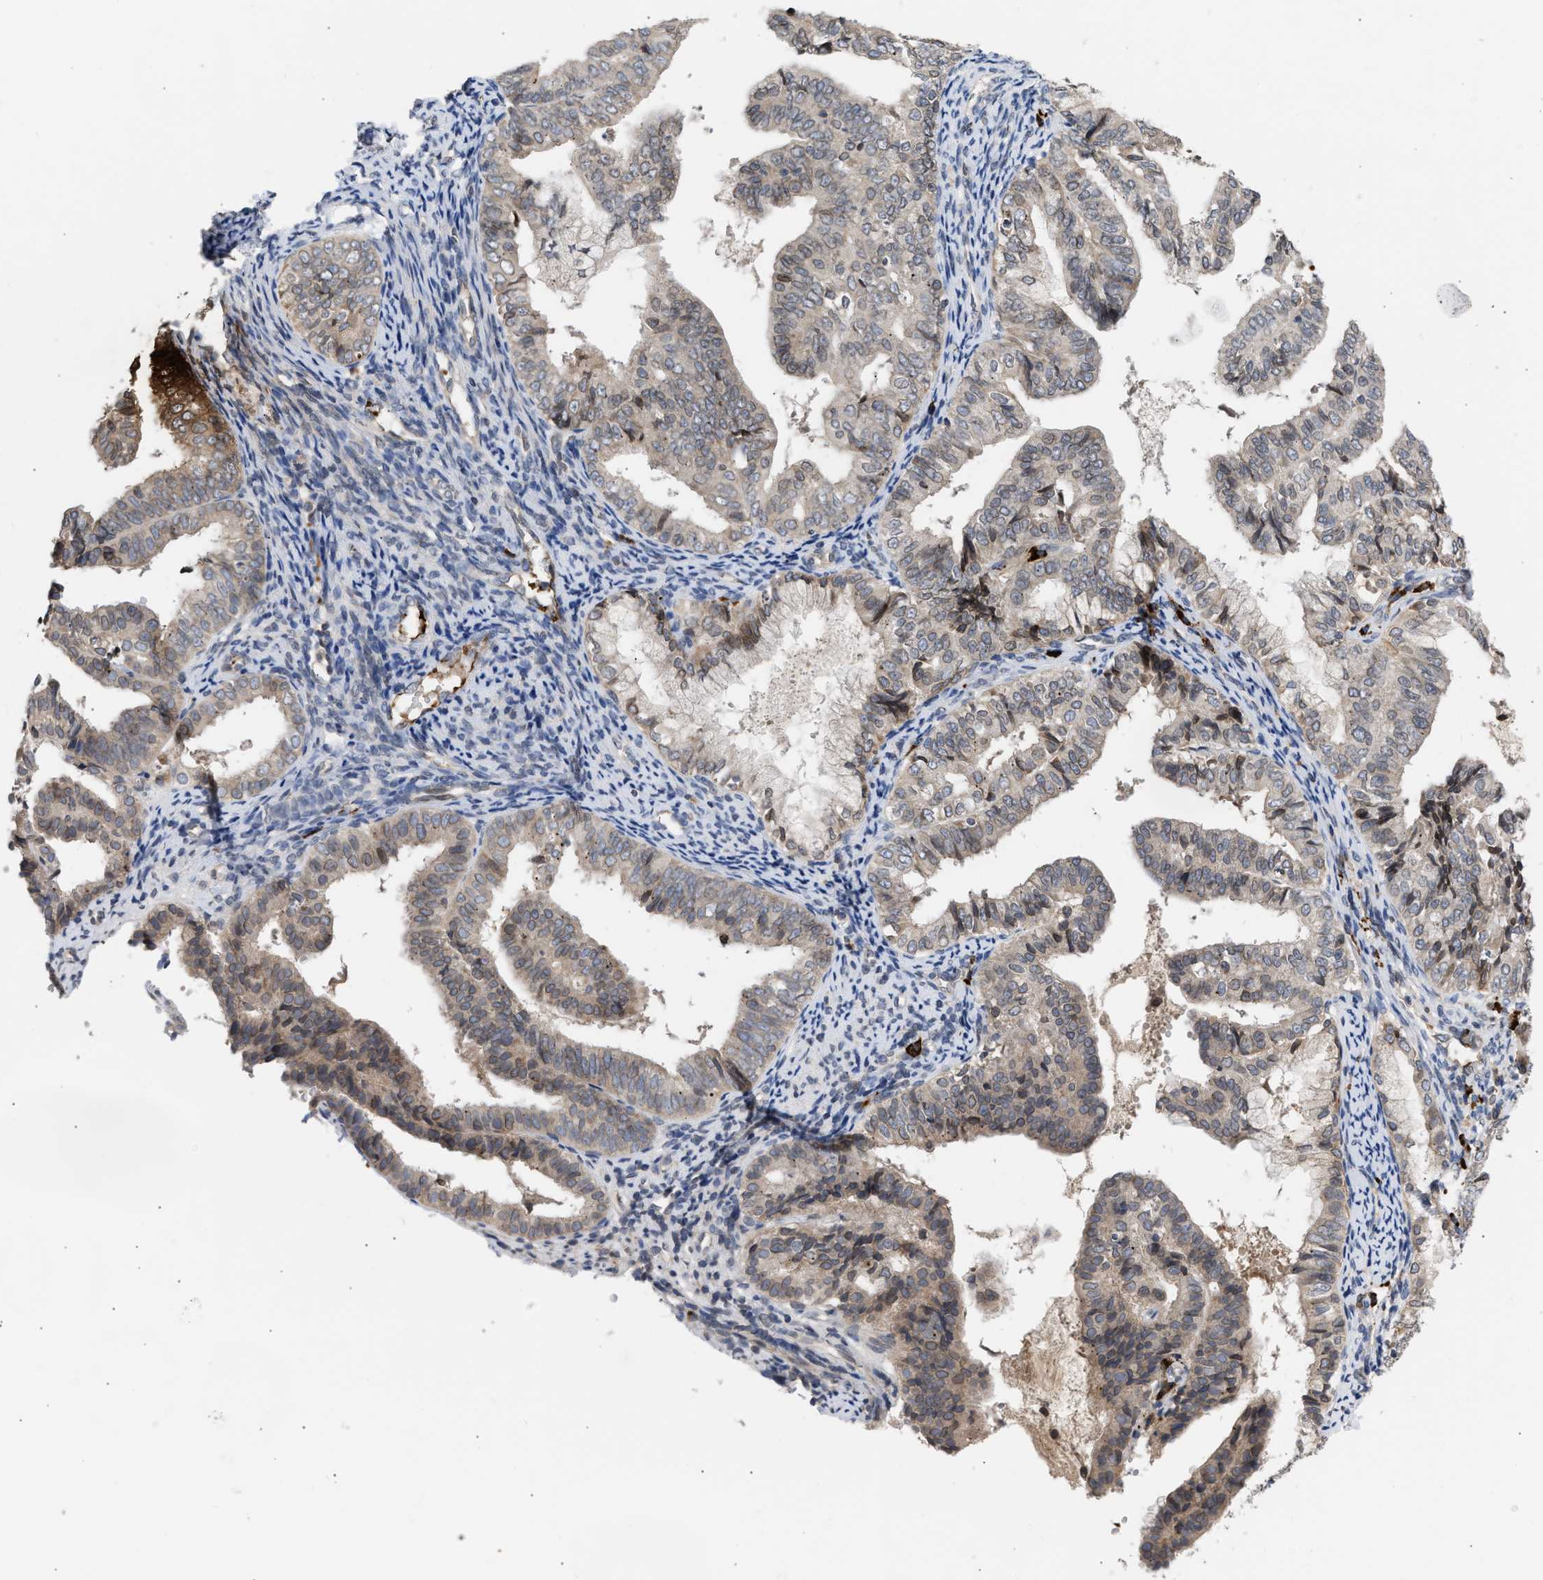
{"staining": {"intensity": "weak", "quantity": ">75%", "location": "cytoplasmic/membranous"}, "tissue": "endometrial cancer", "cell_type": "Tumor cells", "image_type": "cancer", "snomed": [{"axis": "morphology", "description": "Adenocarcinoma, NOS"}, {"axis": "topography", "description": "Endometrium"}], "caption": "This histopathology image exhibits adenocarcinoma (endometrial) stained with immunohistochemistry (IHC) to label a protein in brown. The cytoplasmic/membranous of tumor cells show weak positivity for the protein. Nuclei are counter-stained blue.", "gene": "NUP62", "patient": {"sex": "female", "age": 63}}